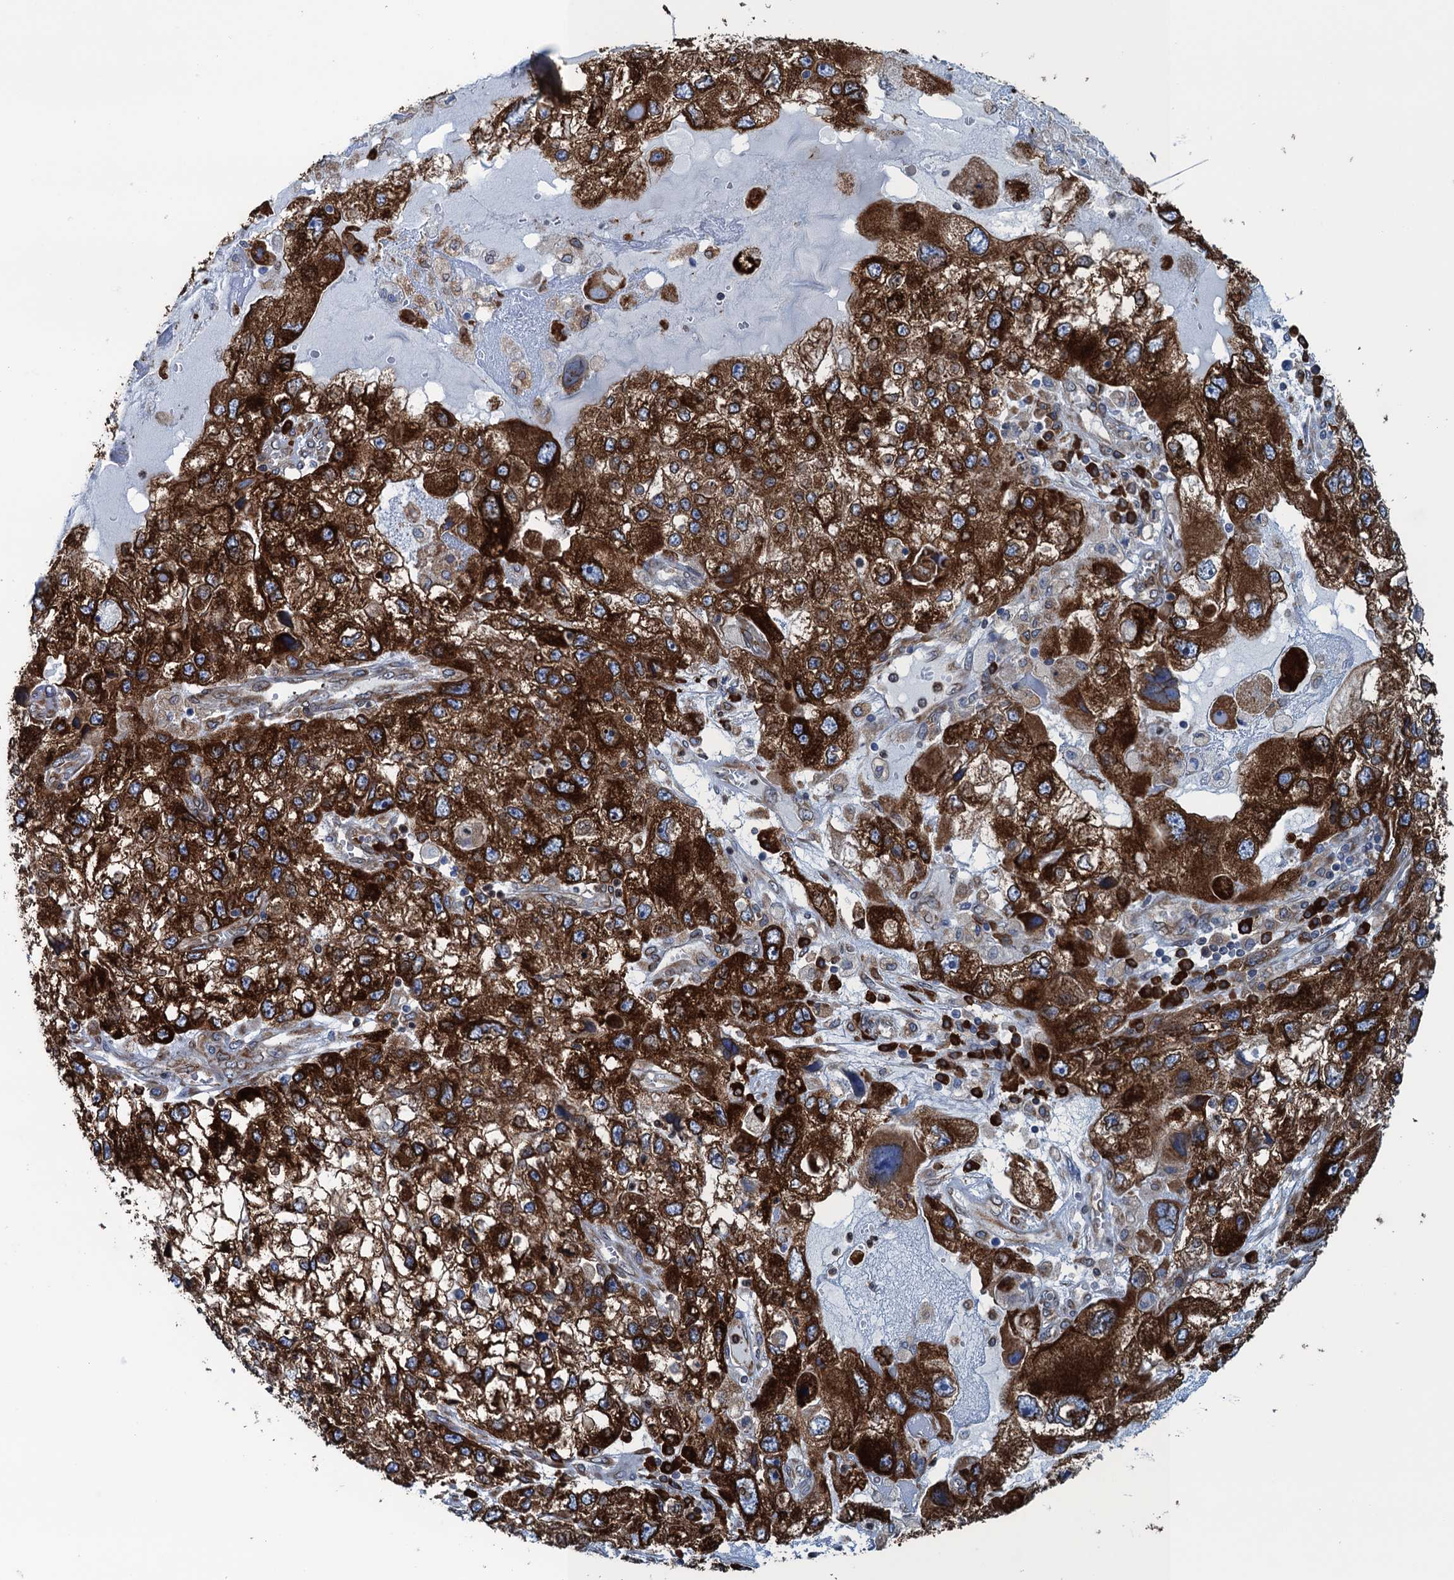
{"staining": {"intensity": "strong", "quantity": ">75%", "location": "cytoplasmic/membranous"}, "tissue": "endometrial cancer", "cell_type": "Tumor cells", "image_type": "cancer", "snomed": [{"axis": "morphology", "description": "Adenocarcinoma, NOS"}, {"axis": "topography", "description": "Endometrium"}], "caption": "Brown immunohistochemical staining in endometrial cancer (adenocarcinoma) reveals strong cytoplasmic/membranous staining in about >75% of tumor cells. The staining was performed using DAB (3,3'-diaminobenzidine), with brown indicating positive protein expression. Nuclei are stained blue with hematoxylin.", "gene": "TMEM205", "patient": {"sex": "female", "age": 49}}